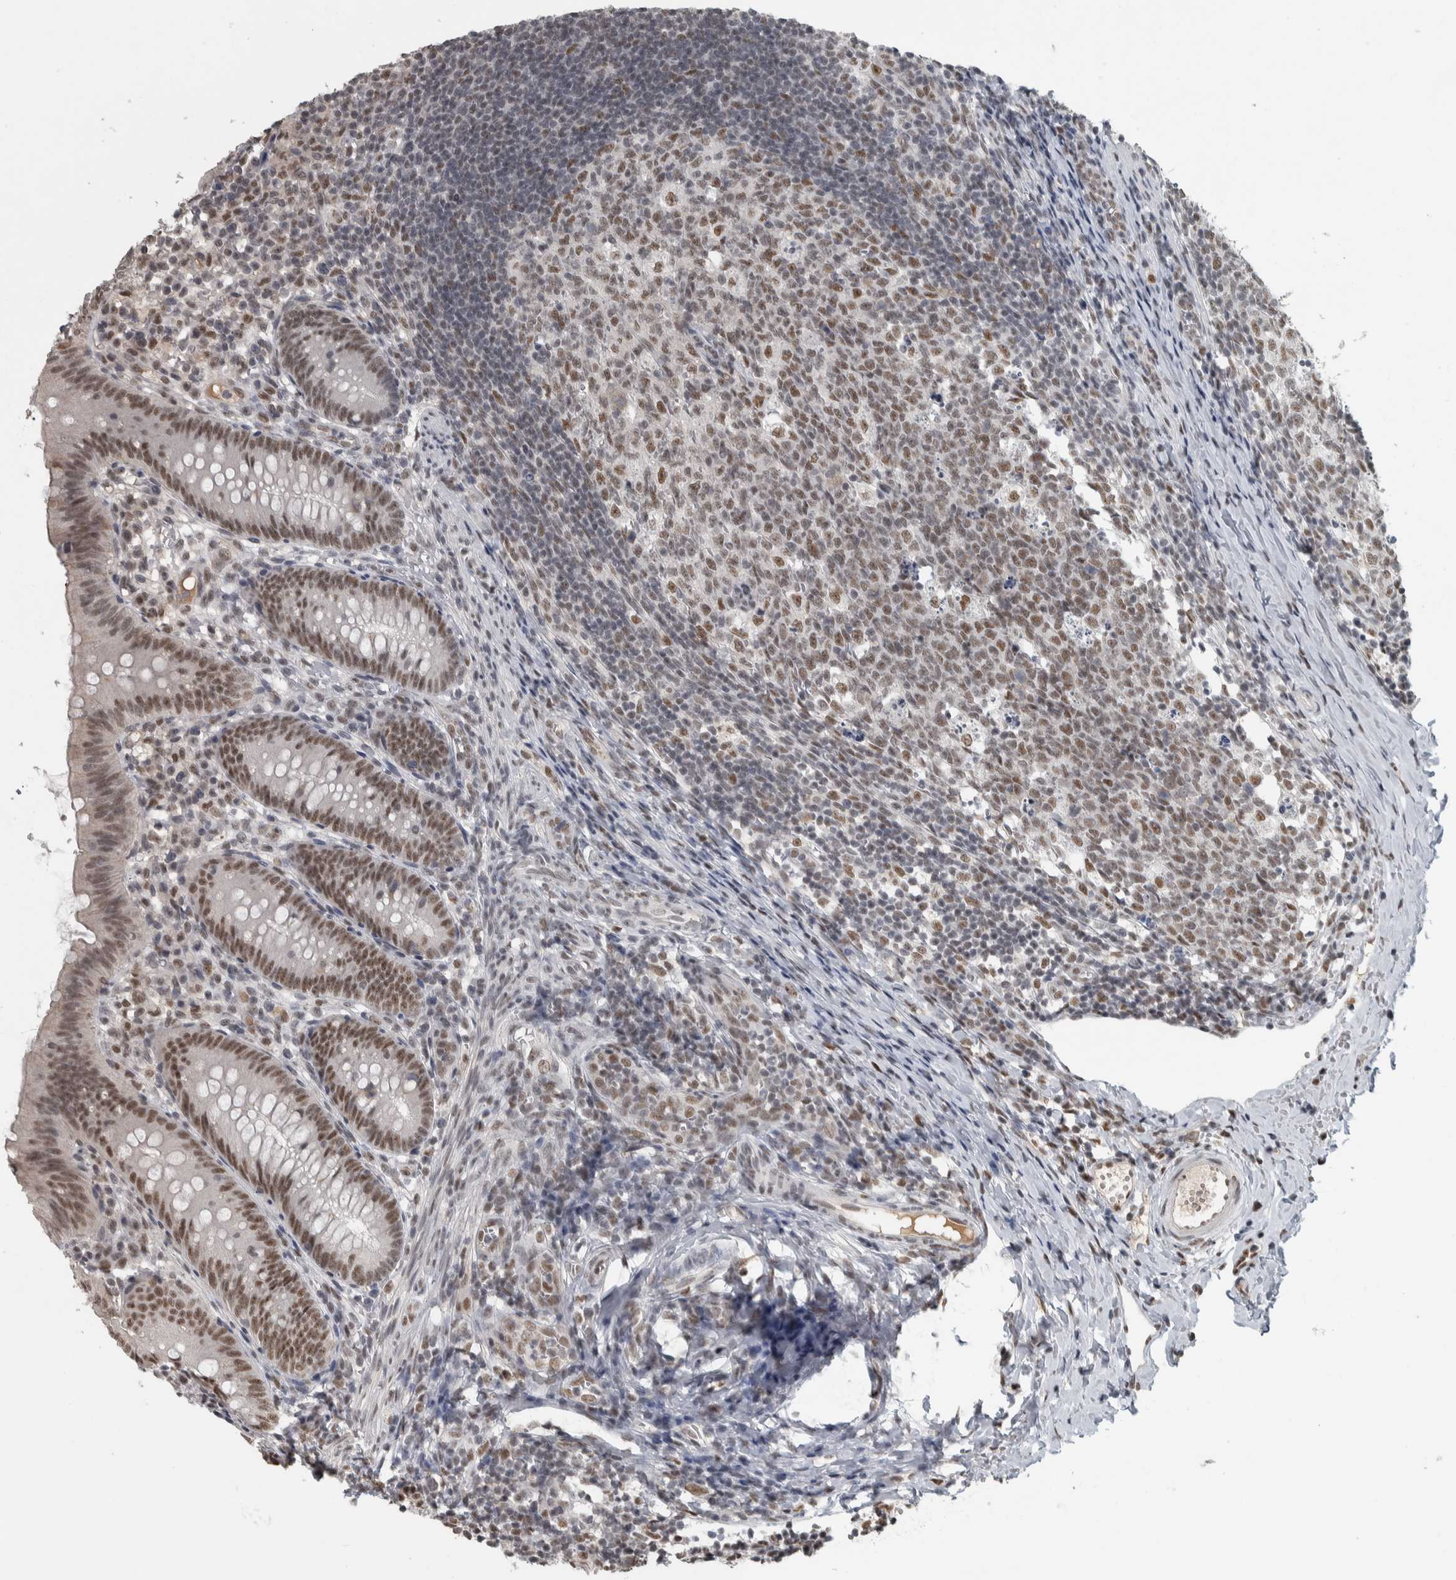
{"staining": {"intensity": "moderate", "quantity": ">75%", "location": "nuclear"}, "tissue": "appendix", "cell_type": "Glandular cells", "image_type": "normal", "snomed": [{"axis": "morphology", "description": "Normal tissue, NOS"}, {"axis": "topography", "description": "Appendix"}], "caption": "Immunohistochemistry (DAB (3,3'-diaminobenzidine)) staining of benign appendix demonstrates moderate nuclear protein staining in approximately >75% of glandular cells.", "gene": "DDX42", "patient": {"sex": "male", "age": 1}}